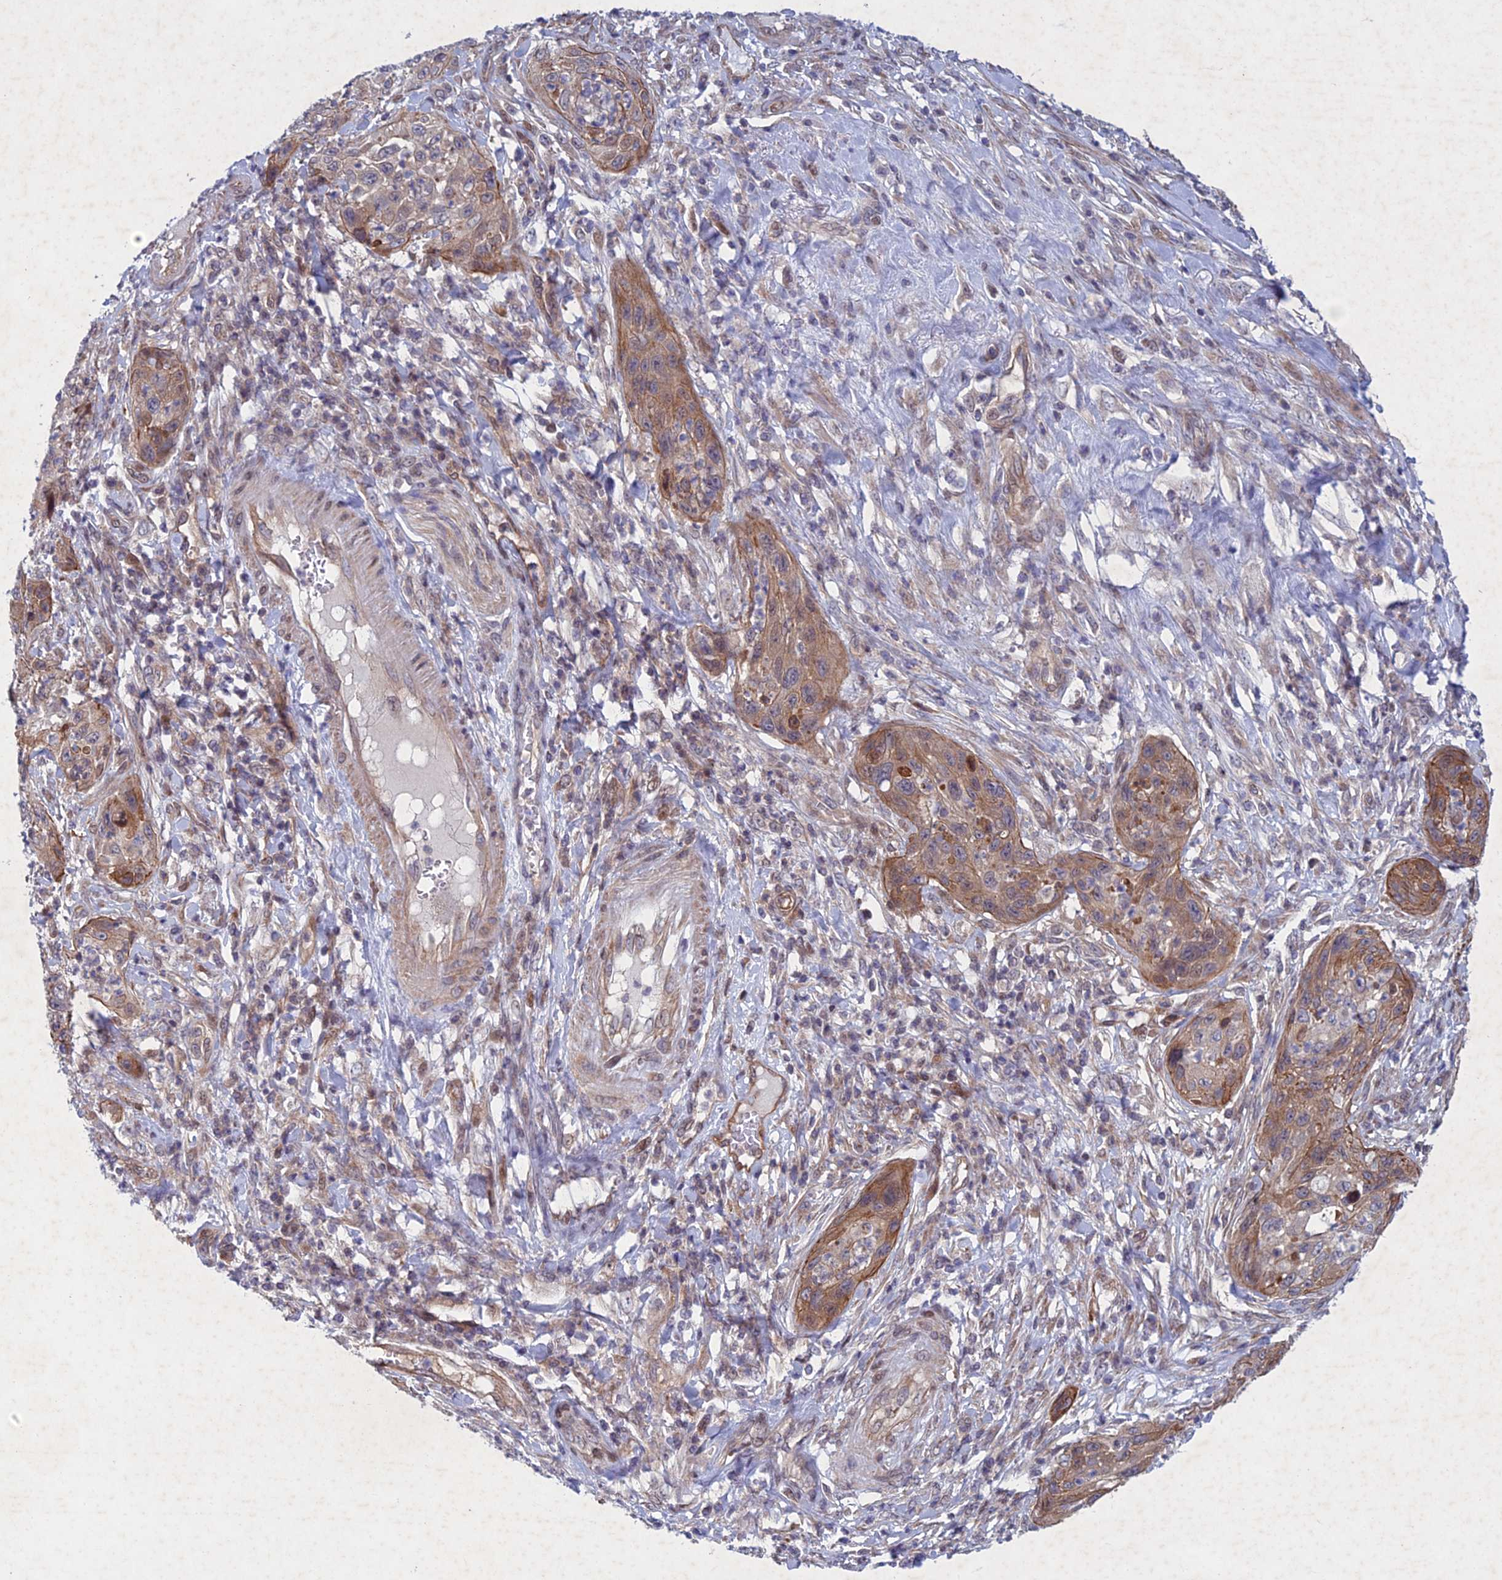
{"staining": {"intensity": "moderate", "quantity": "25%-75%", "location": "cytoplasmic/membranous"}, "tissue": "cervical cancer", "cell_type": "Tumor cells", "image_type": "cancer", "snomed": [{"axis": "morphology", "description": "Squamous cell carcinoma, NOS"}, {"axis": "topography", "description": "Cervix"}], "caption": "This histopathology image demonstrates cervical squamous cell carcinoma stained with immunohistochemistry to label a protein in brown. The cytoplasmic/membranous of tumor cells show moderate positivity for the protein. Nuclei are counter-stained blue.", "gene": "PTHLH", "patient": {"sex": "female", "age": 42}}